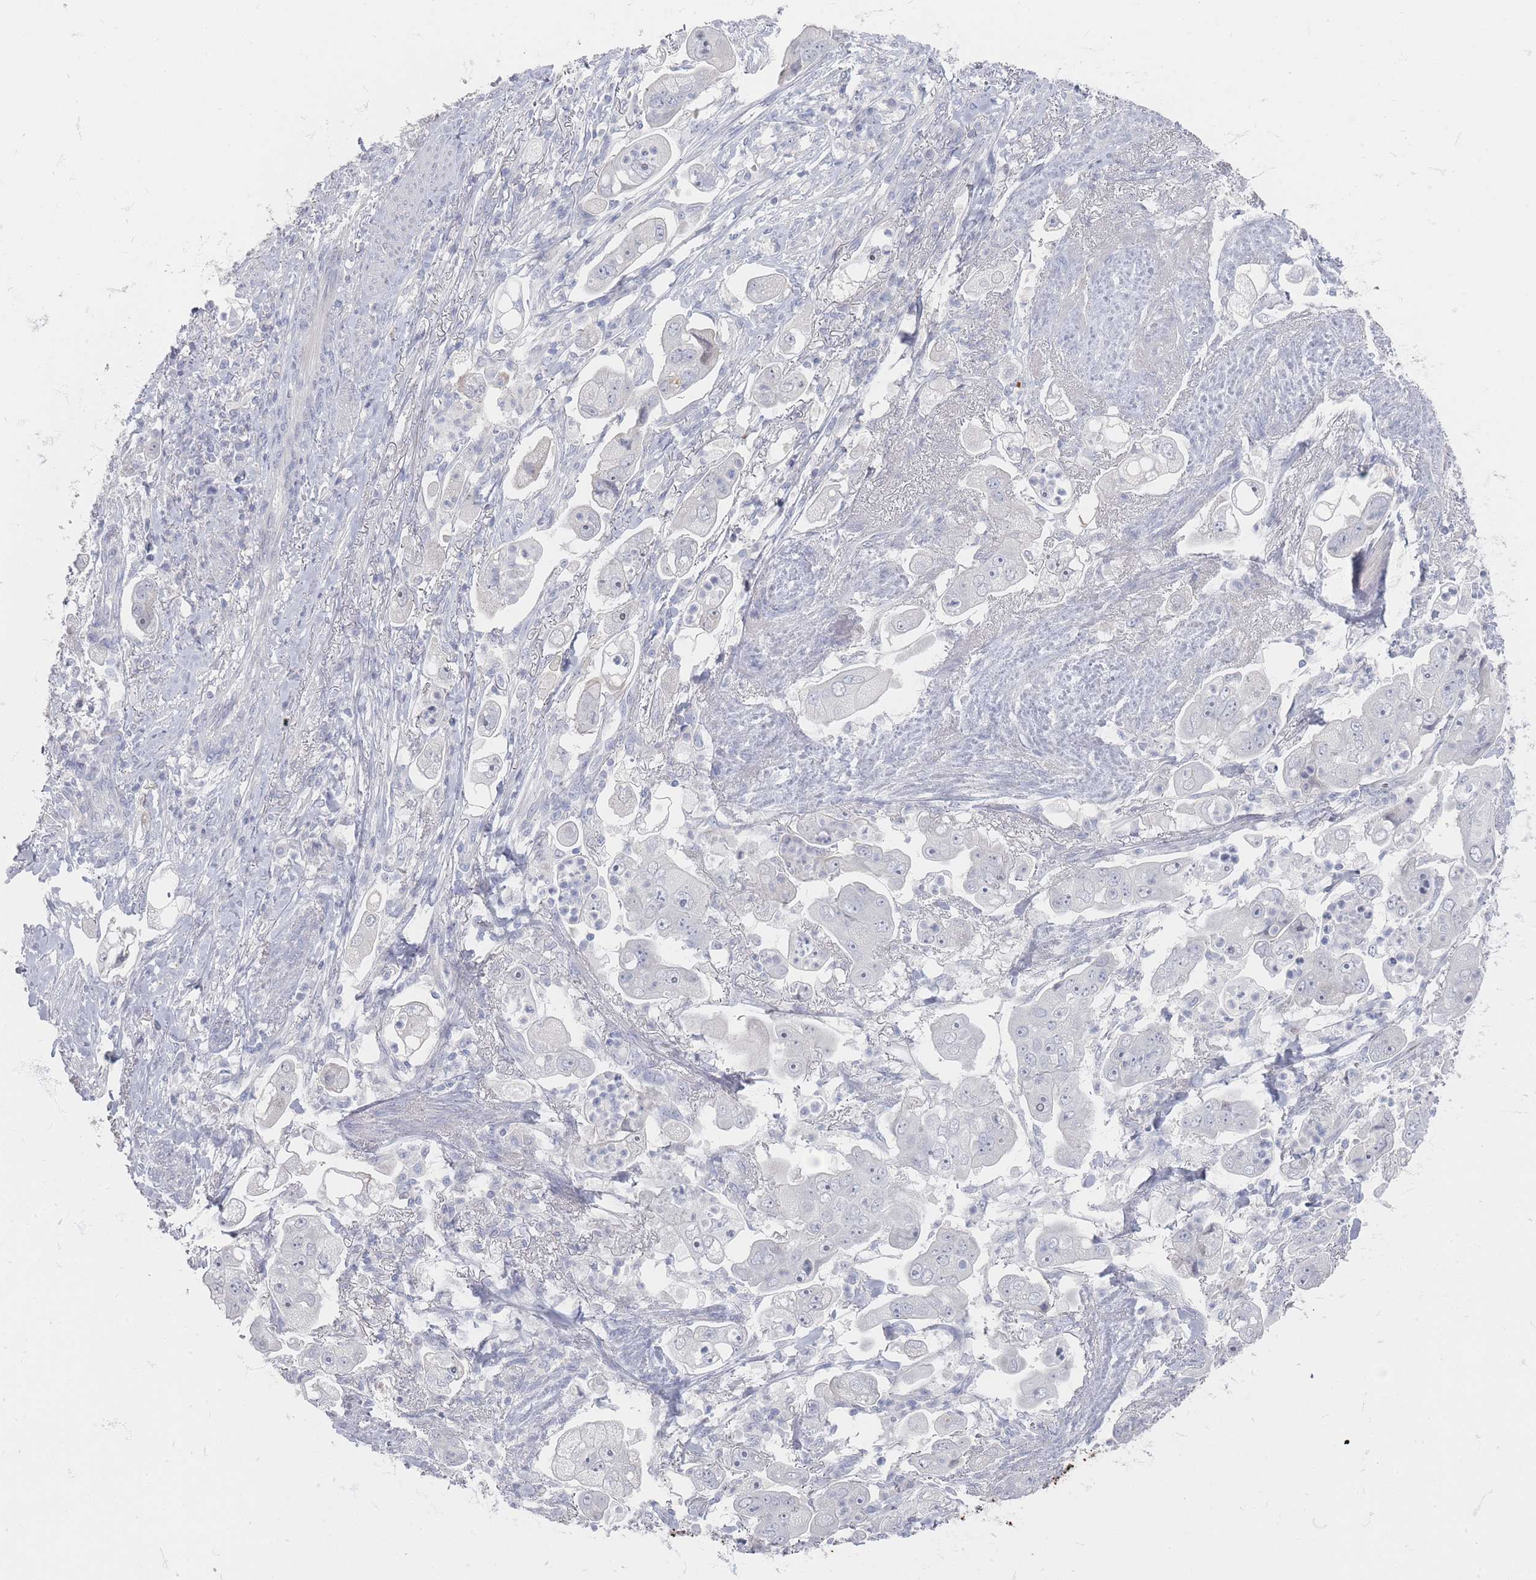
{"staining": {"intensity": "negative", "quantity": "none", "location": "none"}, "tissue": "stomach cancer", "cell_type": "Tumor cells", "image_type": "cancer", "snomed": [{"axis": "morphology", "description": "Adenocarcinoma, NOS"}, {"axis": "topography", "description": "Stomach"}], "caption": "A histopathology image of adenocarcinoma (stomach) stained for a protein exhibits no brown staining in tumor cells.", "gene": "CD37", "patient": {"sex": "male", "age": 62}}